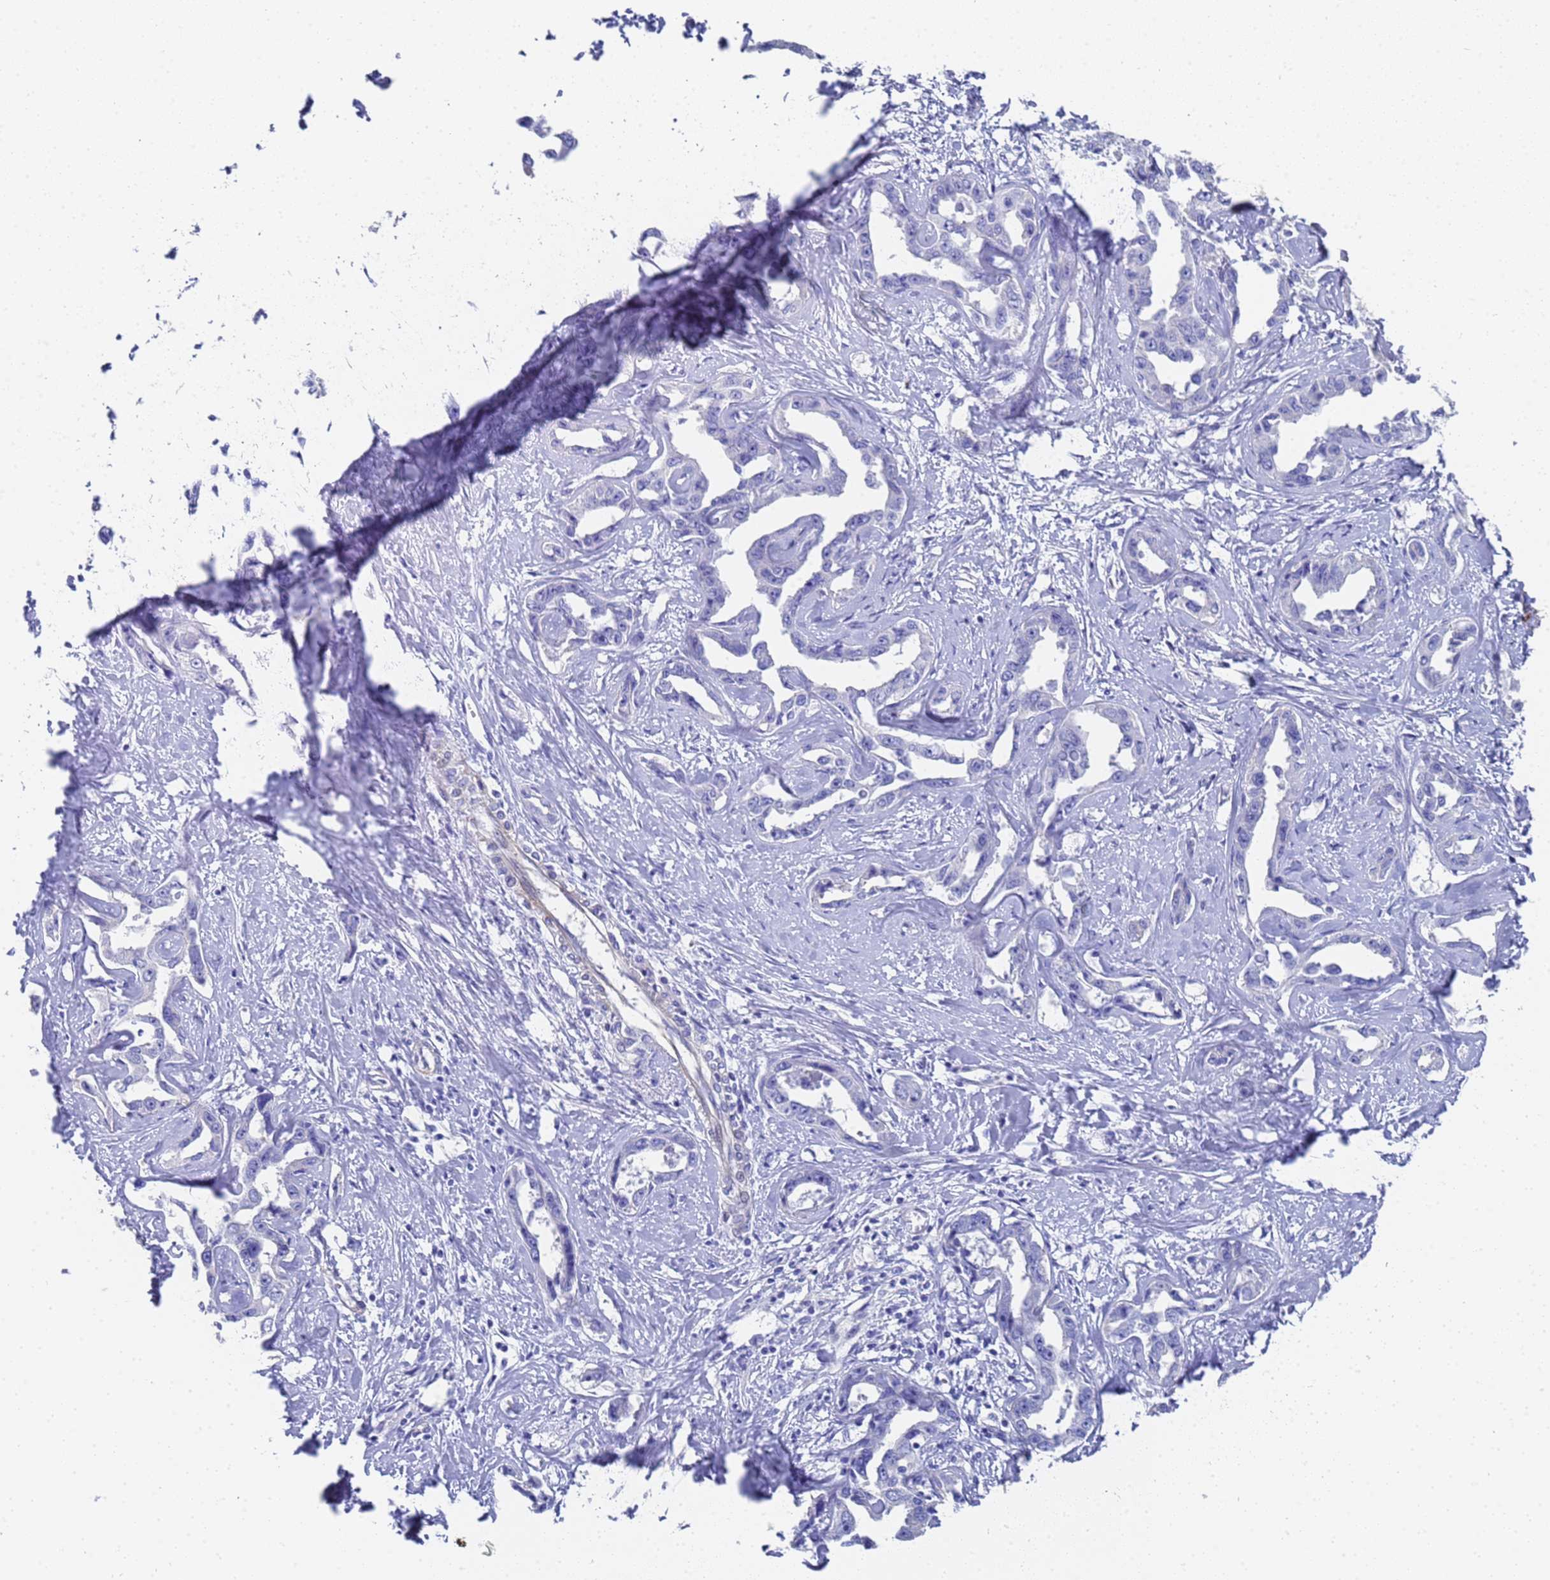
{"staining": {"intensity": "negative", "quantity": "none", "location": "none"}, "tissue": "liver cancer", "cell_type": "Tumor cells", "image_type": "cancer", "snomed": [{"axis": "morphology", "description": "Cholangiocarcinoma"}, {"axis": "topography", "description": "Liver"}], "caption": "Protein analysis of liver cholangiocarcinoma exhibits no significant expression in tumor cells. (Immunohistochemistry (ihc), brightfield microscopy, high magnification).", "gene": "TUBB1", "patient": {"sex": "male", "age": 59}}